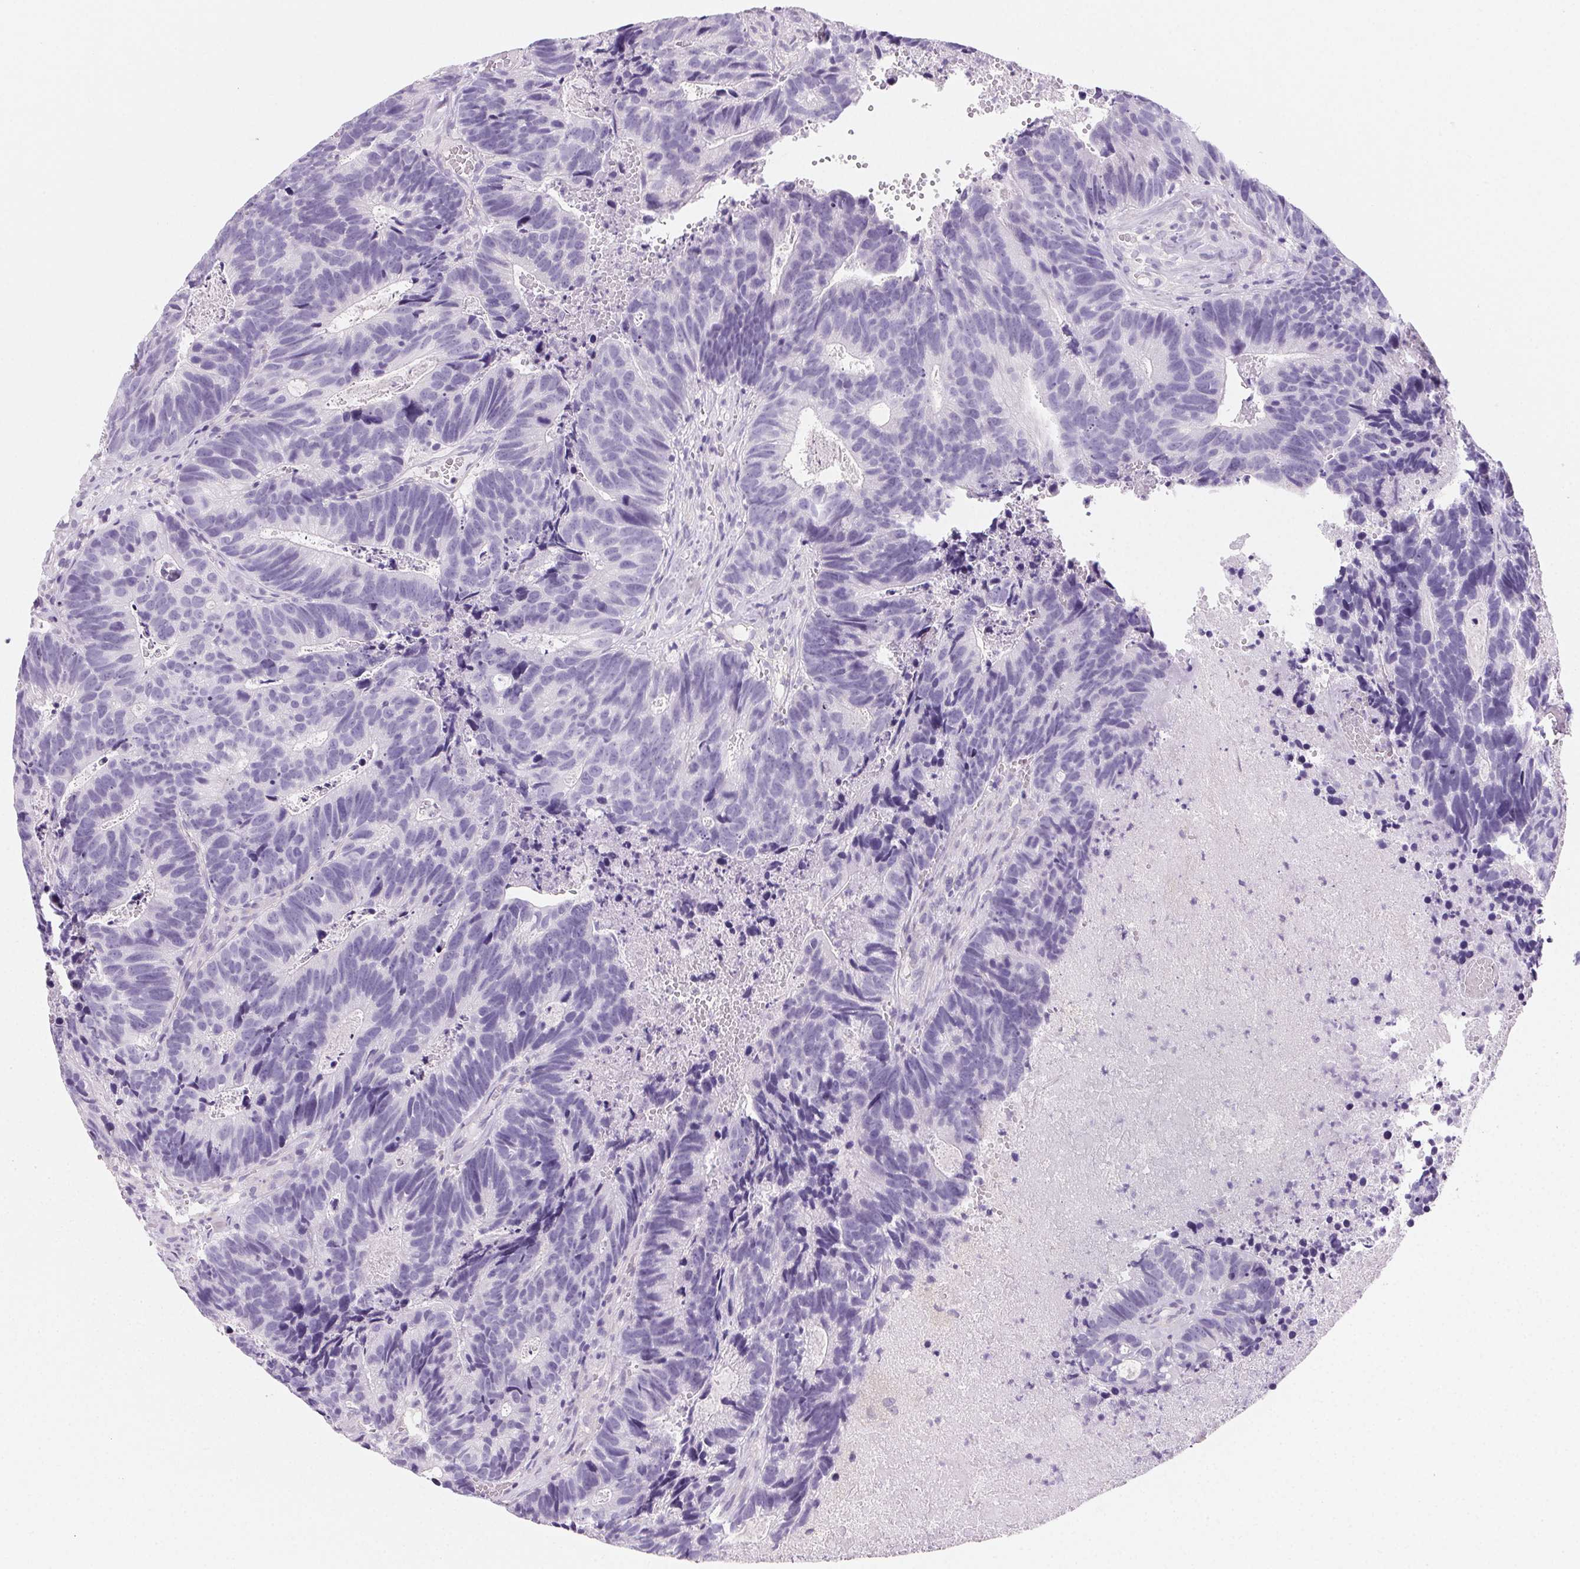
{"staining": {"intensity": "negative", "quantity": "none", "location": "none"}, "tissue": "head and neck cancer", "cell_type": "Tumor cells", "image_type": "cancer", "snomed": [{"axis": "morphology", "description": "Adenocarcinoma, NOS"}, {"axis": "topography", "description": "Head-Neck"}], "caption": "A high-resolution photomicrograph shows immunohistochemistry (IHC) staining of head and neck adenocarcinoma, which shows no significant positivity in tumor cells.", "gene": "PRSS3", "patient": {"sex": "male", "age": 62}}